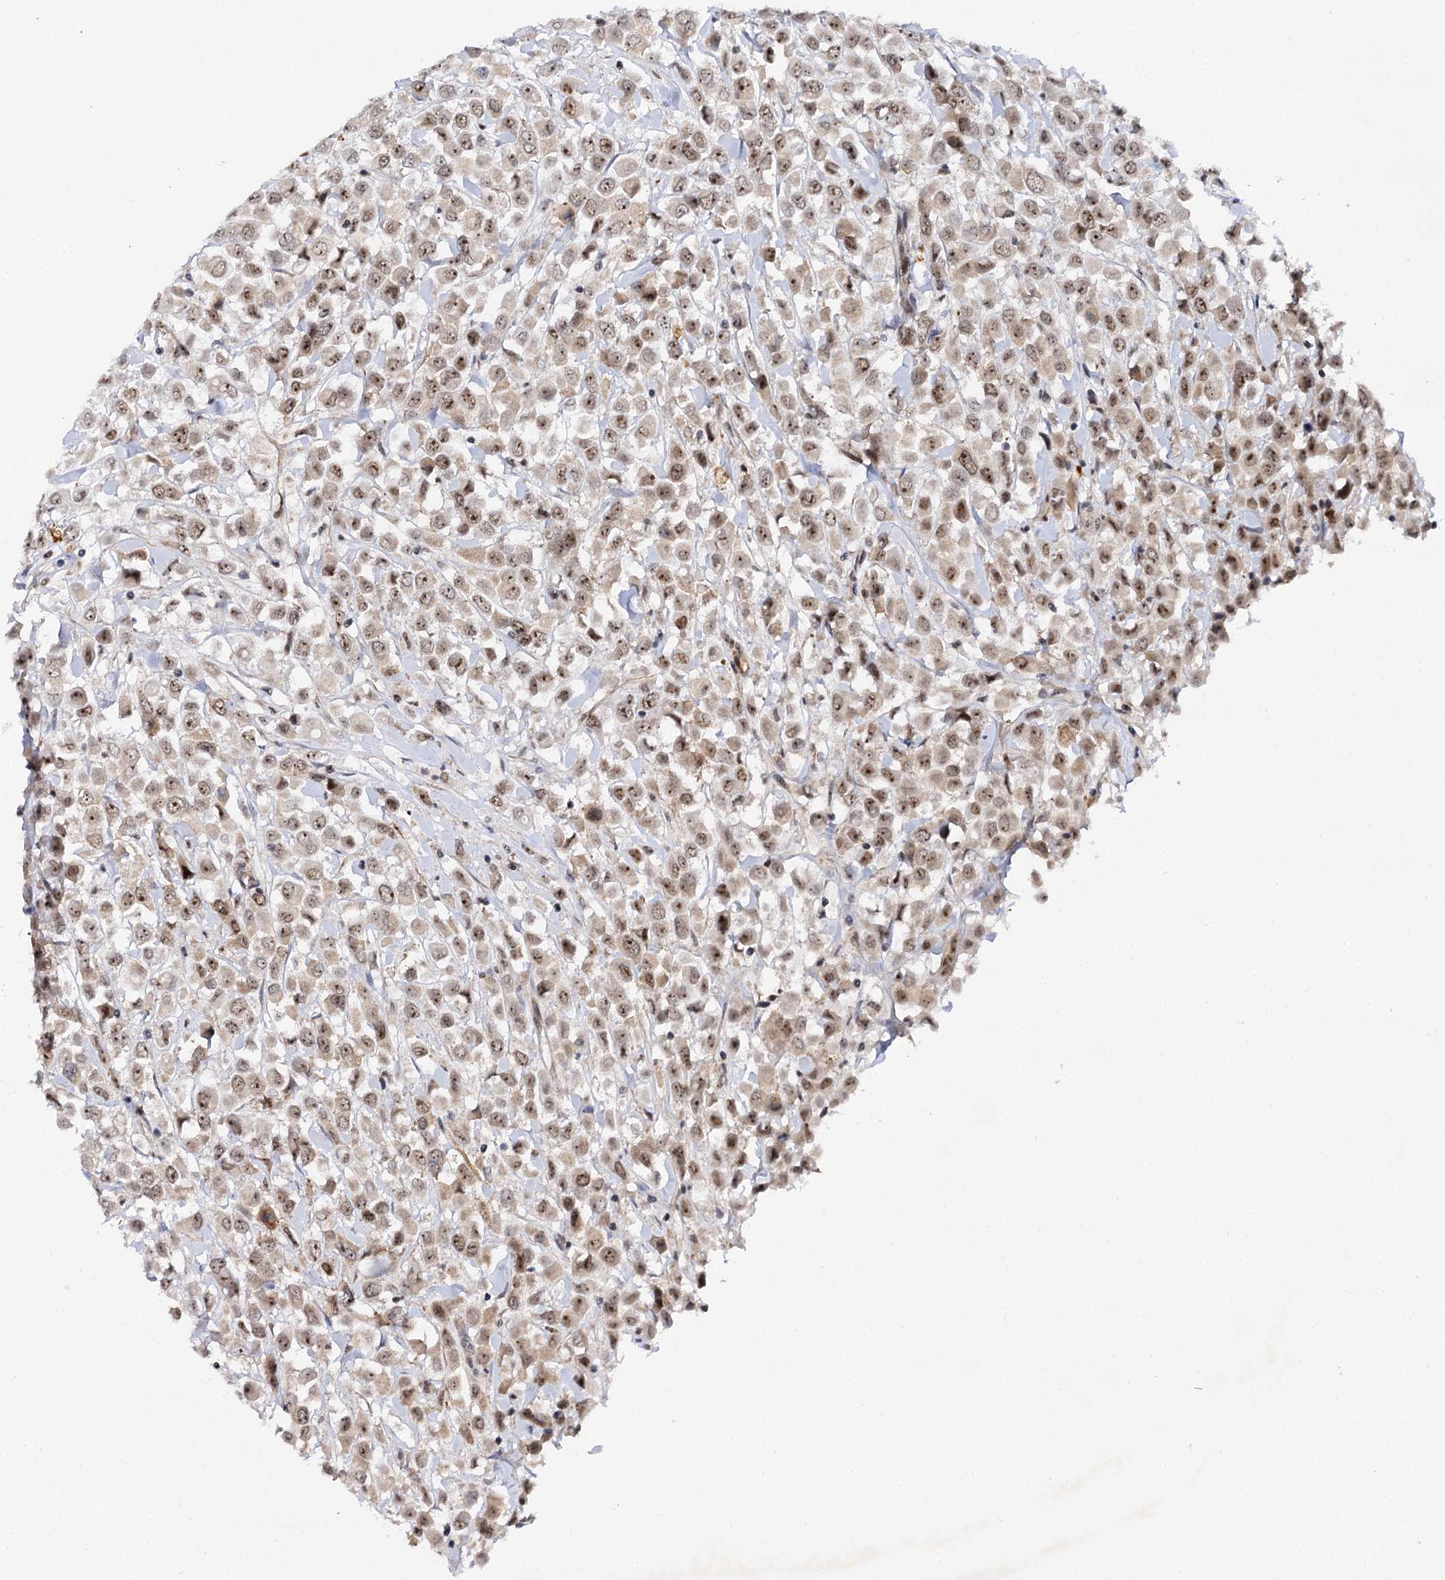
{"staining": {"intensity": "moderate", "quantity": ">75%", "location": "nuclear"}, "tissue": "breast cancer", "cell_type": "Tumor cells", "image_type": "cancer", "snomed": [{"axis": "morphology", "description": "Duct carcinoma"}, {"axis": "topography", "description": "Breast"}], "caption": "Breast cancer (infiltrating ductal carcinoma) stained with a brown dye demonstrates moderate nuclear positive expression in about >75% of tumor cells.", "gene": "BUD13", "patient": {"sex": "female", "age": 61}}